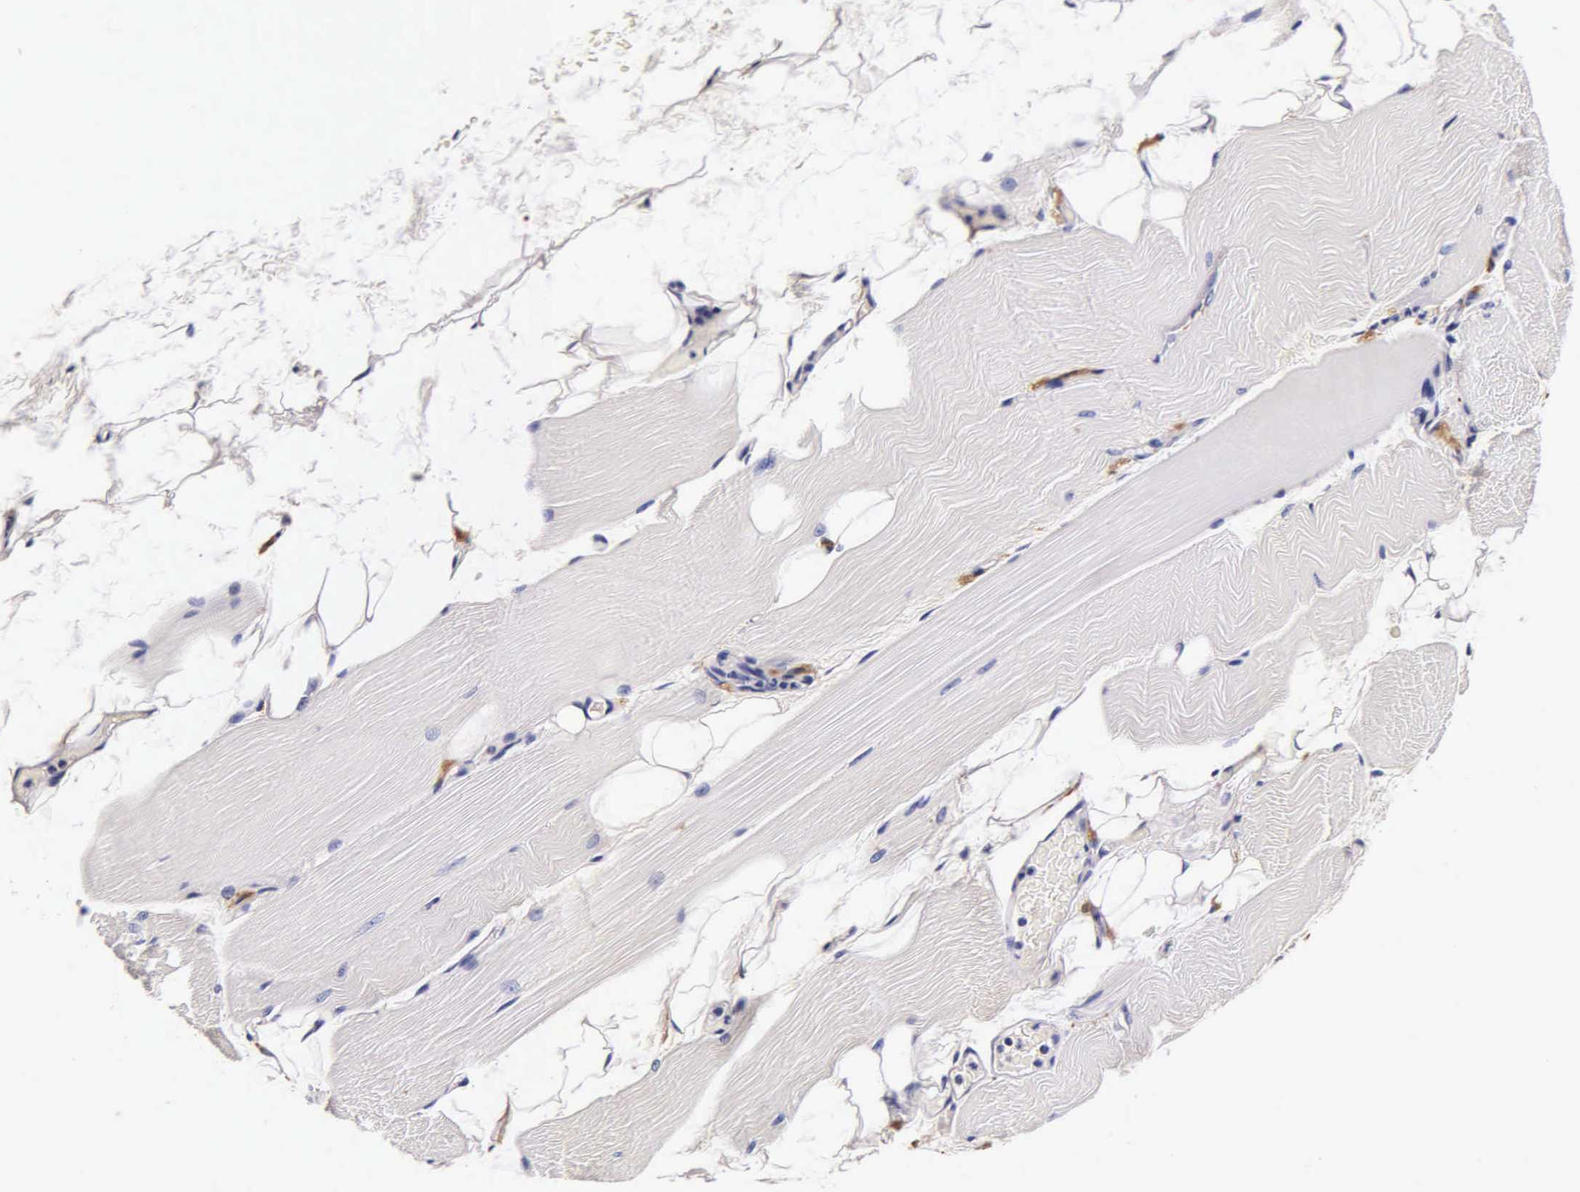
{"staining": {"intensity": "weak", "quantity": "<25%", "location": "cytoplasmic/membranous"}, "tissue": "skeletal muscle", "cell_type": "Myocytes", "image_type": "normal", "snomed": [{"axis": "morphology", "description": "Normal tissue, NOS"}, {"axis": "topography", "description": "Skeletal muscle"}, {"axis": "topography", "description": "Parathyroid gland"}], "caption": "There is no significant expression in myocytes of skeletal muscle. The staining was performed using DAB (3,3'-diaminobenzidine) to visualize the protein expression in brown, while the nuclei were stained in blue with hematoxylin (Magnification: 20x).", "gene": "CTSB", "patient": {"sex": "female", "age": 37}}